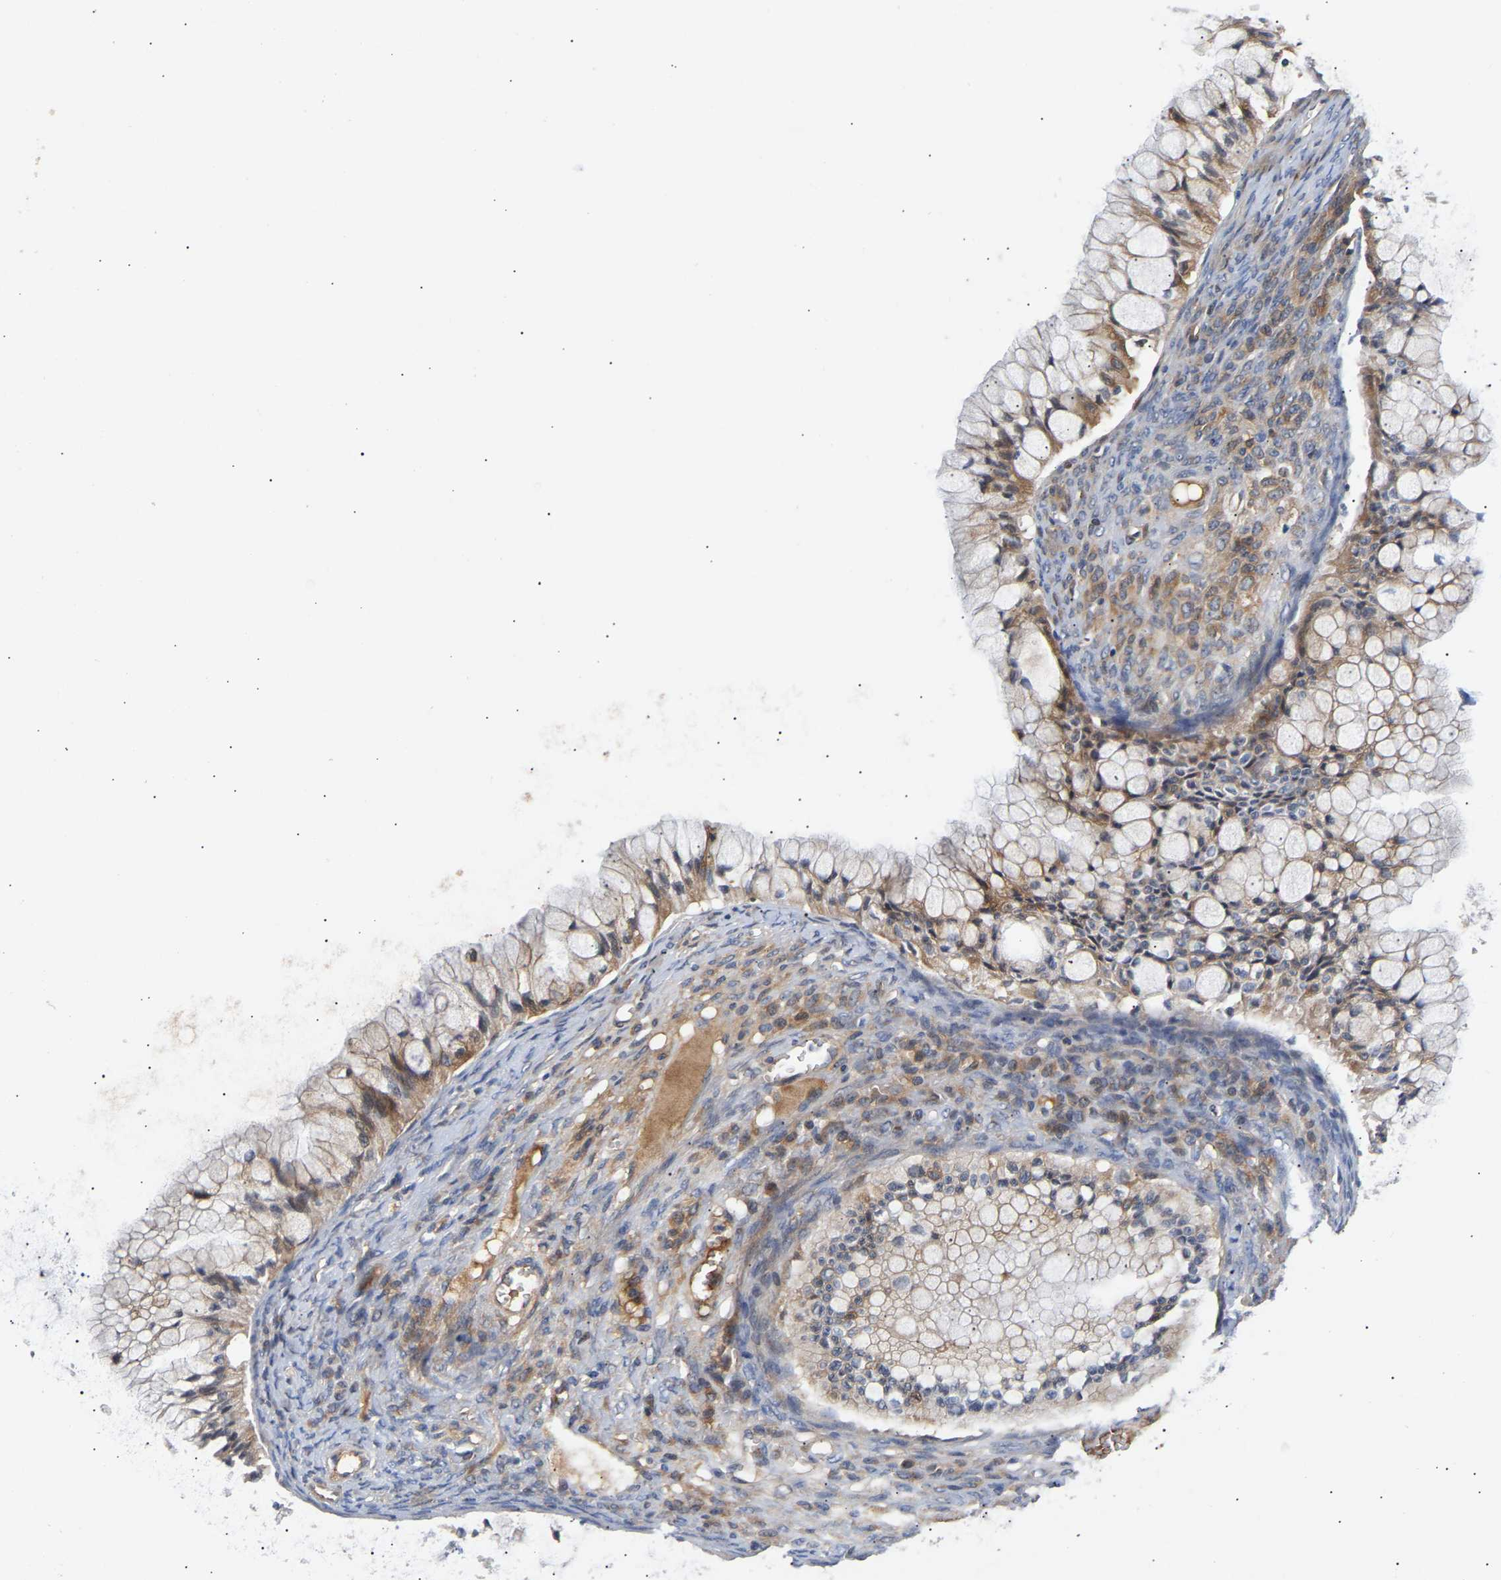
{"staining": {"intensity": "moderate", "quantity": ">75%", "location": "cytoplasmic/membranous"}, "tissue": "ovarian cancer", "cell_type": "Tumor cells", "image_type": "cancer", "snomed": [{"axis": "morphology", "description": "Cystadenocarcinoma, mucinous, NOS"}, {"axis": "topography", "description": "Ovary"}], "caption": "A brown stain labels moderate cytoplasmic/membranous positivity of a protein in human ovarian cancer tumor cells.", "gene": "KASH5", "patient": {"sex": "female", "age": 57}}